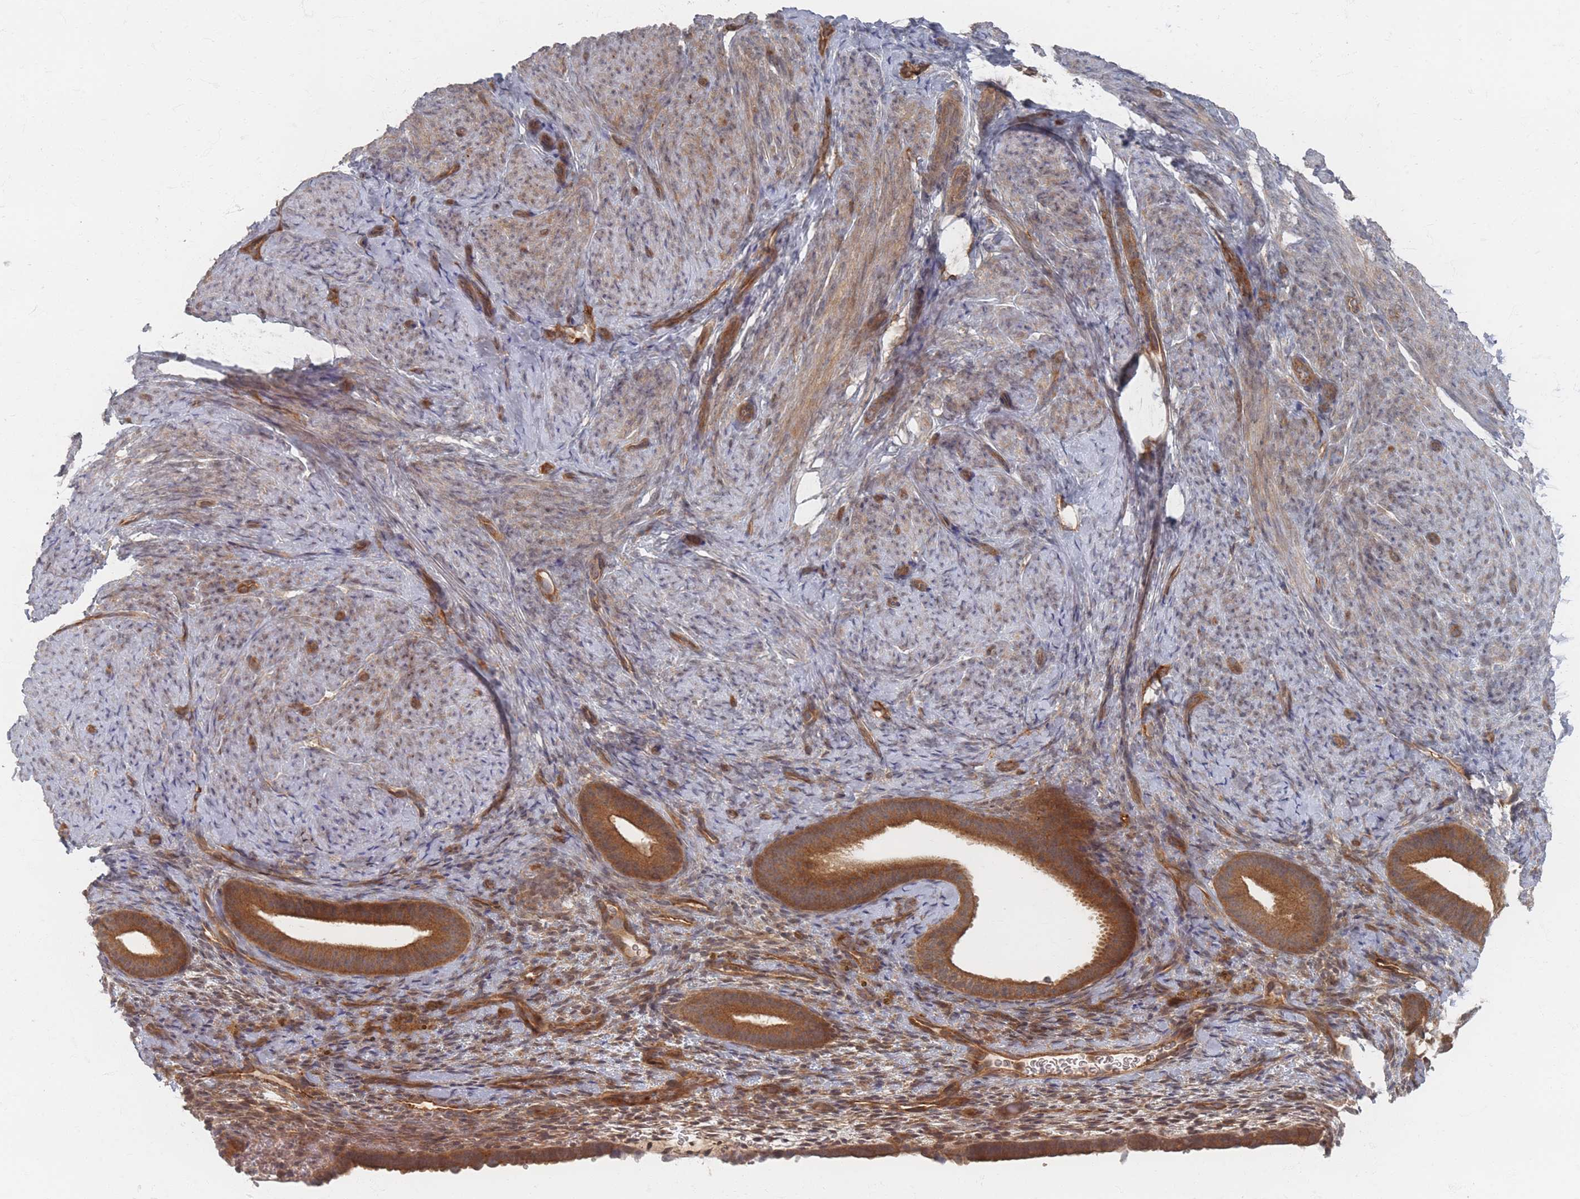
{"staining": {"intensity": "moderate", "quantity": ">75%", "location": "cytoplasmic/membranous,nuclear"}, "tissue": "endometrium", "cell_type": "Cells in endometrial stroma", "image_type": "normal", "snomed": [{"axis": "morphology", "description": "Normal tissue, NOS"}, {"axis": "topography", "description": "Endometrium"}], "caption": "Cells in endometrial stroma reveal medium levels of moderate cytoplasmic/membranous,nuclear positivity in about >75% of cells in normal endometrium.", "gene": "PSMD9", "patient": {"sex": "female", "age": 65}}